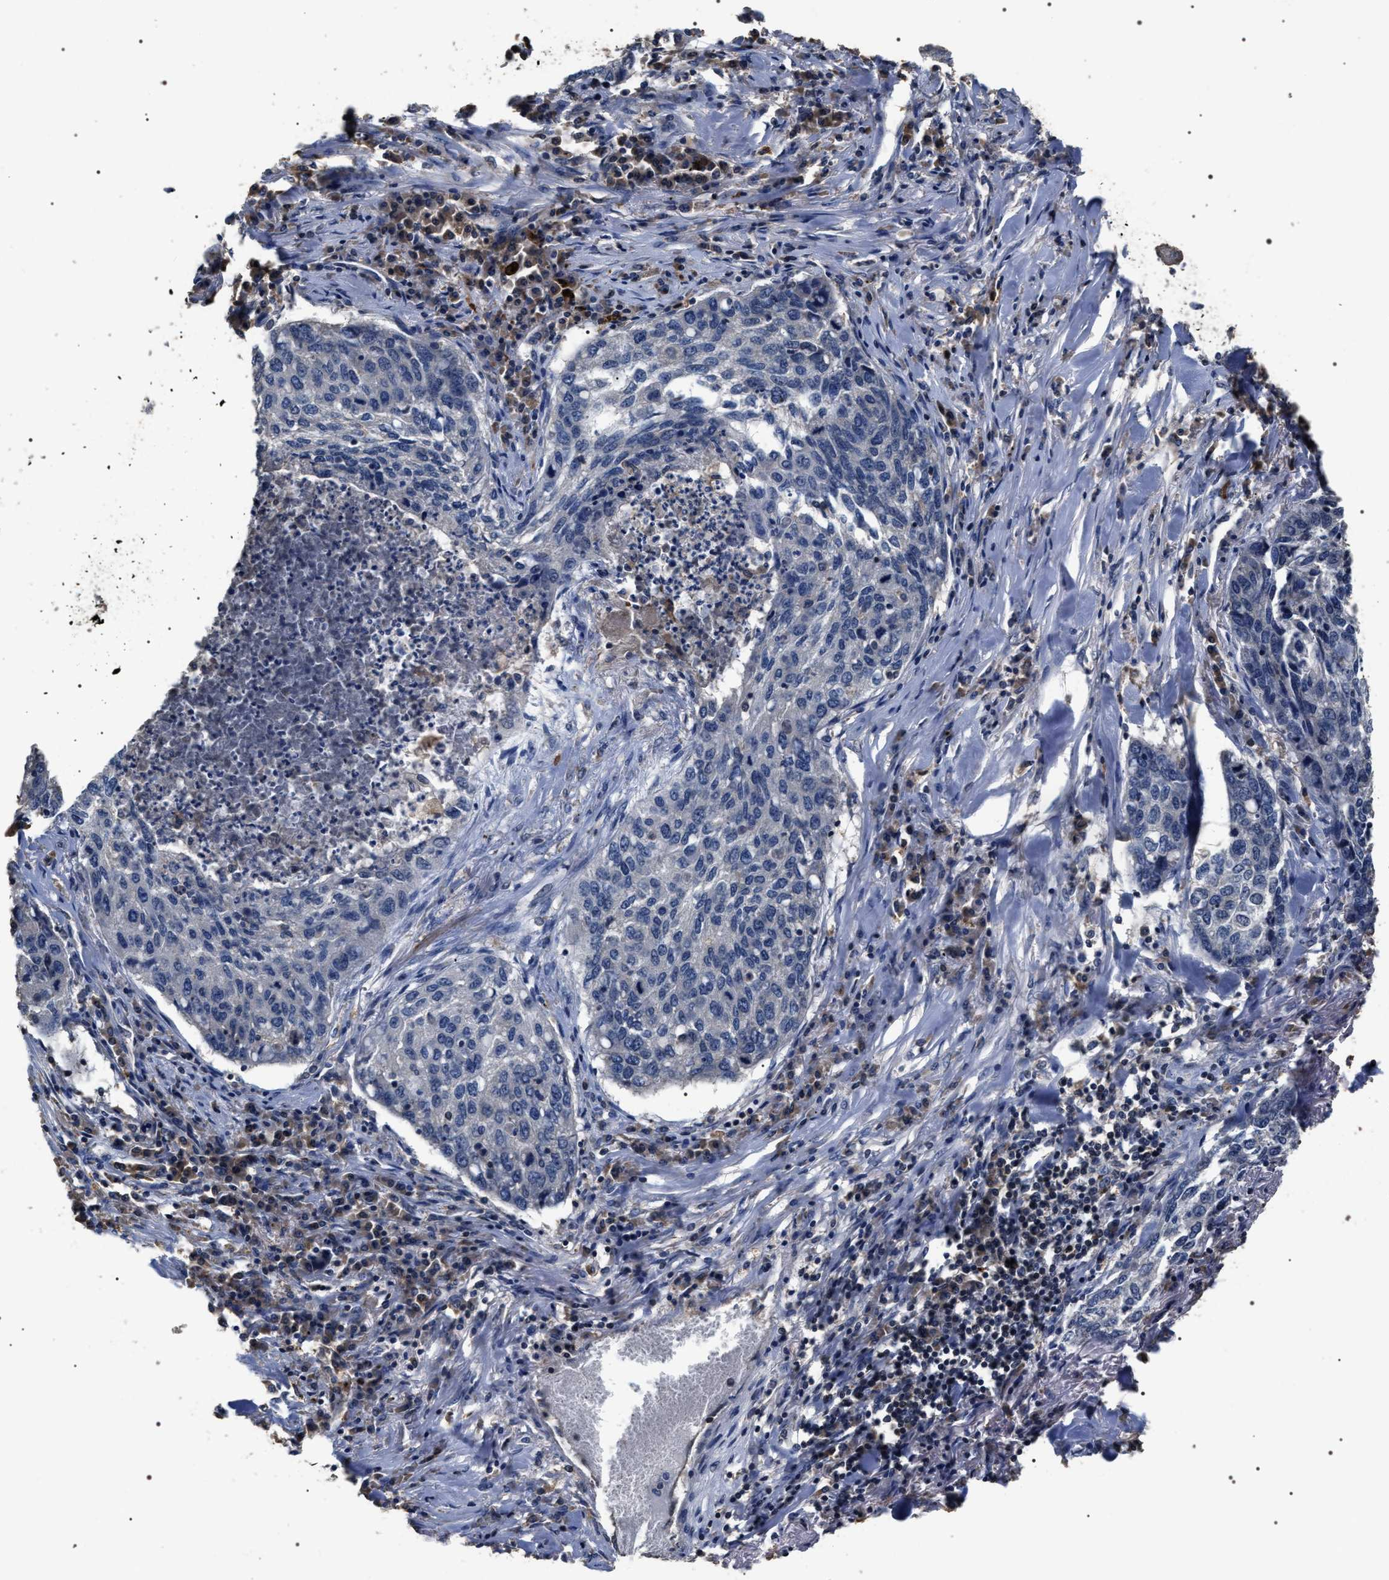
{"staining": {"intensity": "negative", "quantity": "none", "location": "none"}, "tissue": "lung cancer", "cell_type": "Tumor cells", "image_type": "cancer", "snomed": [{"axis": "morphology", "description": "Squamous cell carcinoma, NOS"}, {"axis": "topography", "description": "Lung"}], "caption": "A high-resolution image shows IHC staining of lung cancer (squamous cell carcinoma), which shows no significant expression in tumor cells. (DAB immunohistochemistry visualized using brightfield microscopy, high magnification).", "gene": "UPF3A", "patient": {"sex": "female", "age": 63}}